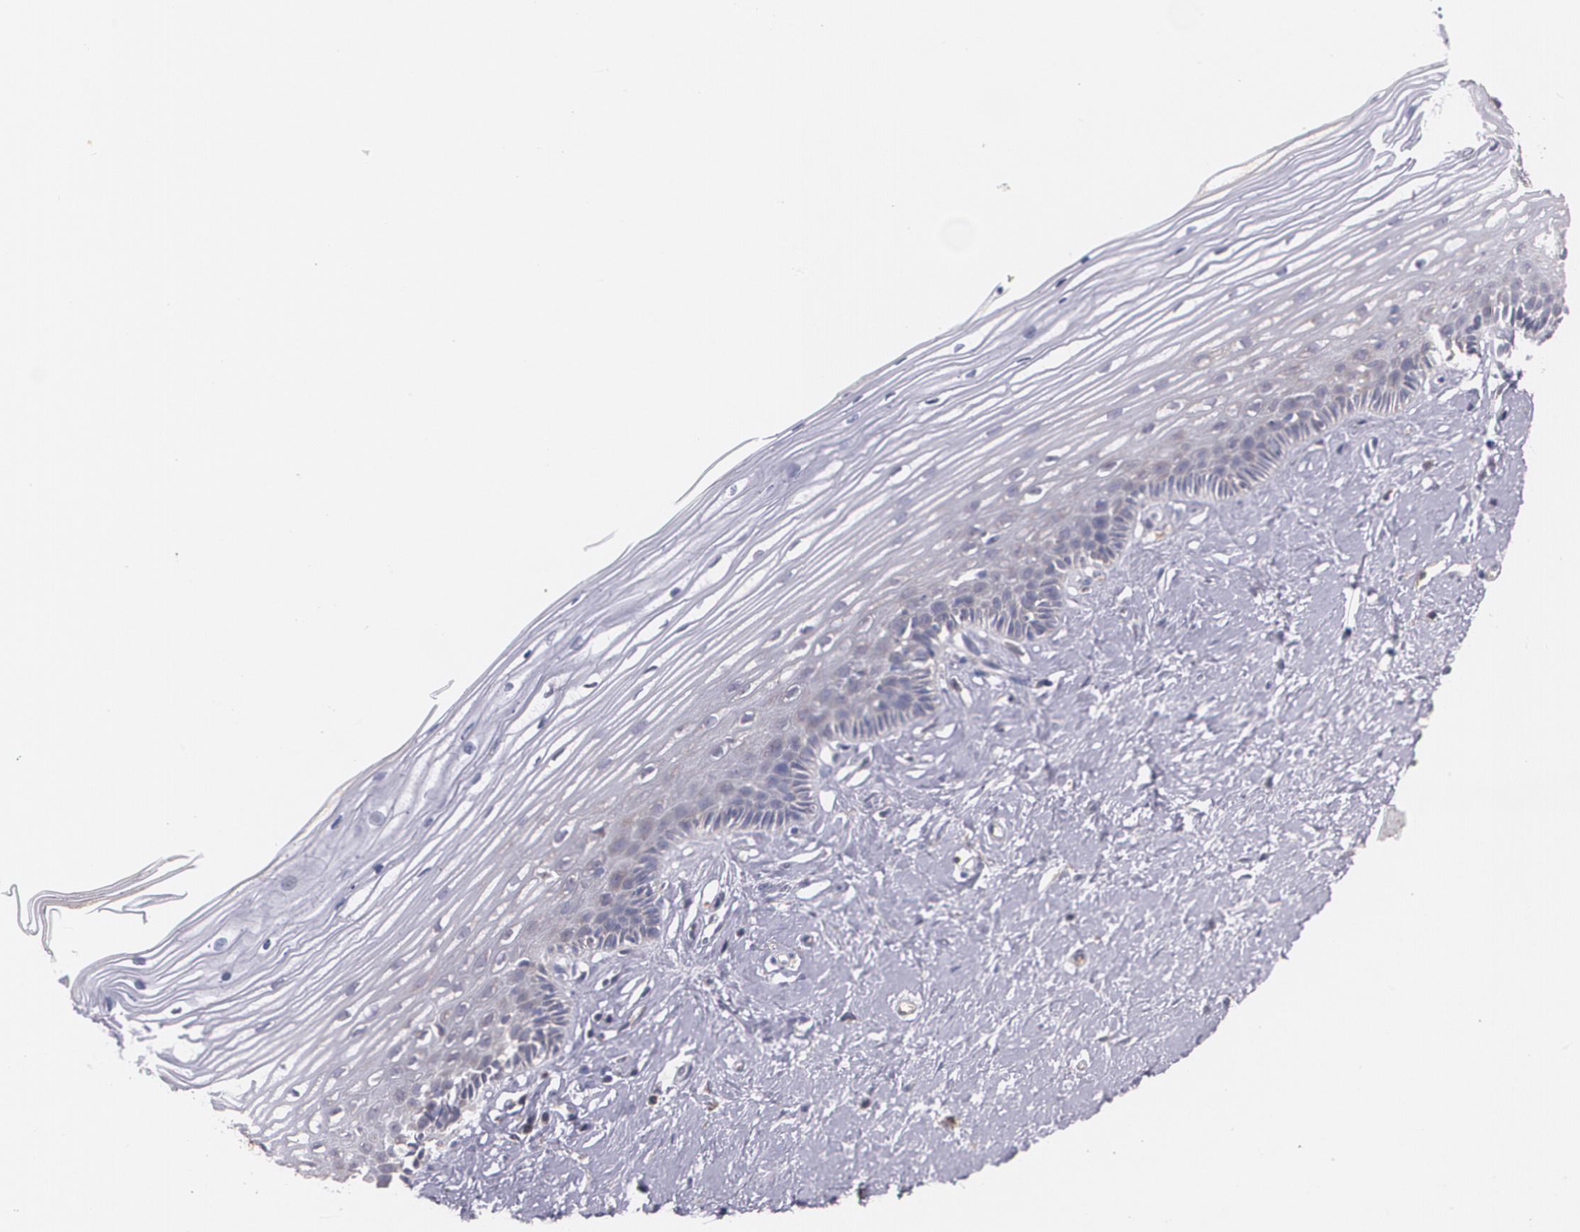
{"staining": {"intensity": "weak", "quantity": "25%-75%", "location": "cytoplasmic/membranous"}, "tissue": "cervix", "cell_type": "Glandular cells", "image_type": "normal", "snomed": [{"axis": "morphology", "description": "Normal tissue, NOS"}, {"axis": "topography", "description": "Cervix"}], "caption": "IHC micrograph of unremarkable cervix: cervix stained using immunohistochemistry (IHC) demonstrates low levels of weak protein expression localized specifically in the cytoplasmic/membranous of glandular cells, appearing as a cytoplasmic/membranous brown color.", "gene": "AMBP", "patient": {"sex": "female", "age": 40}}